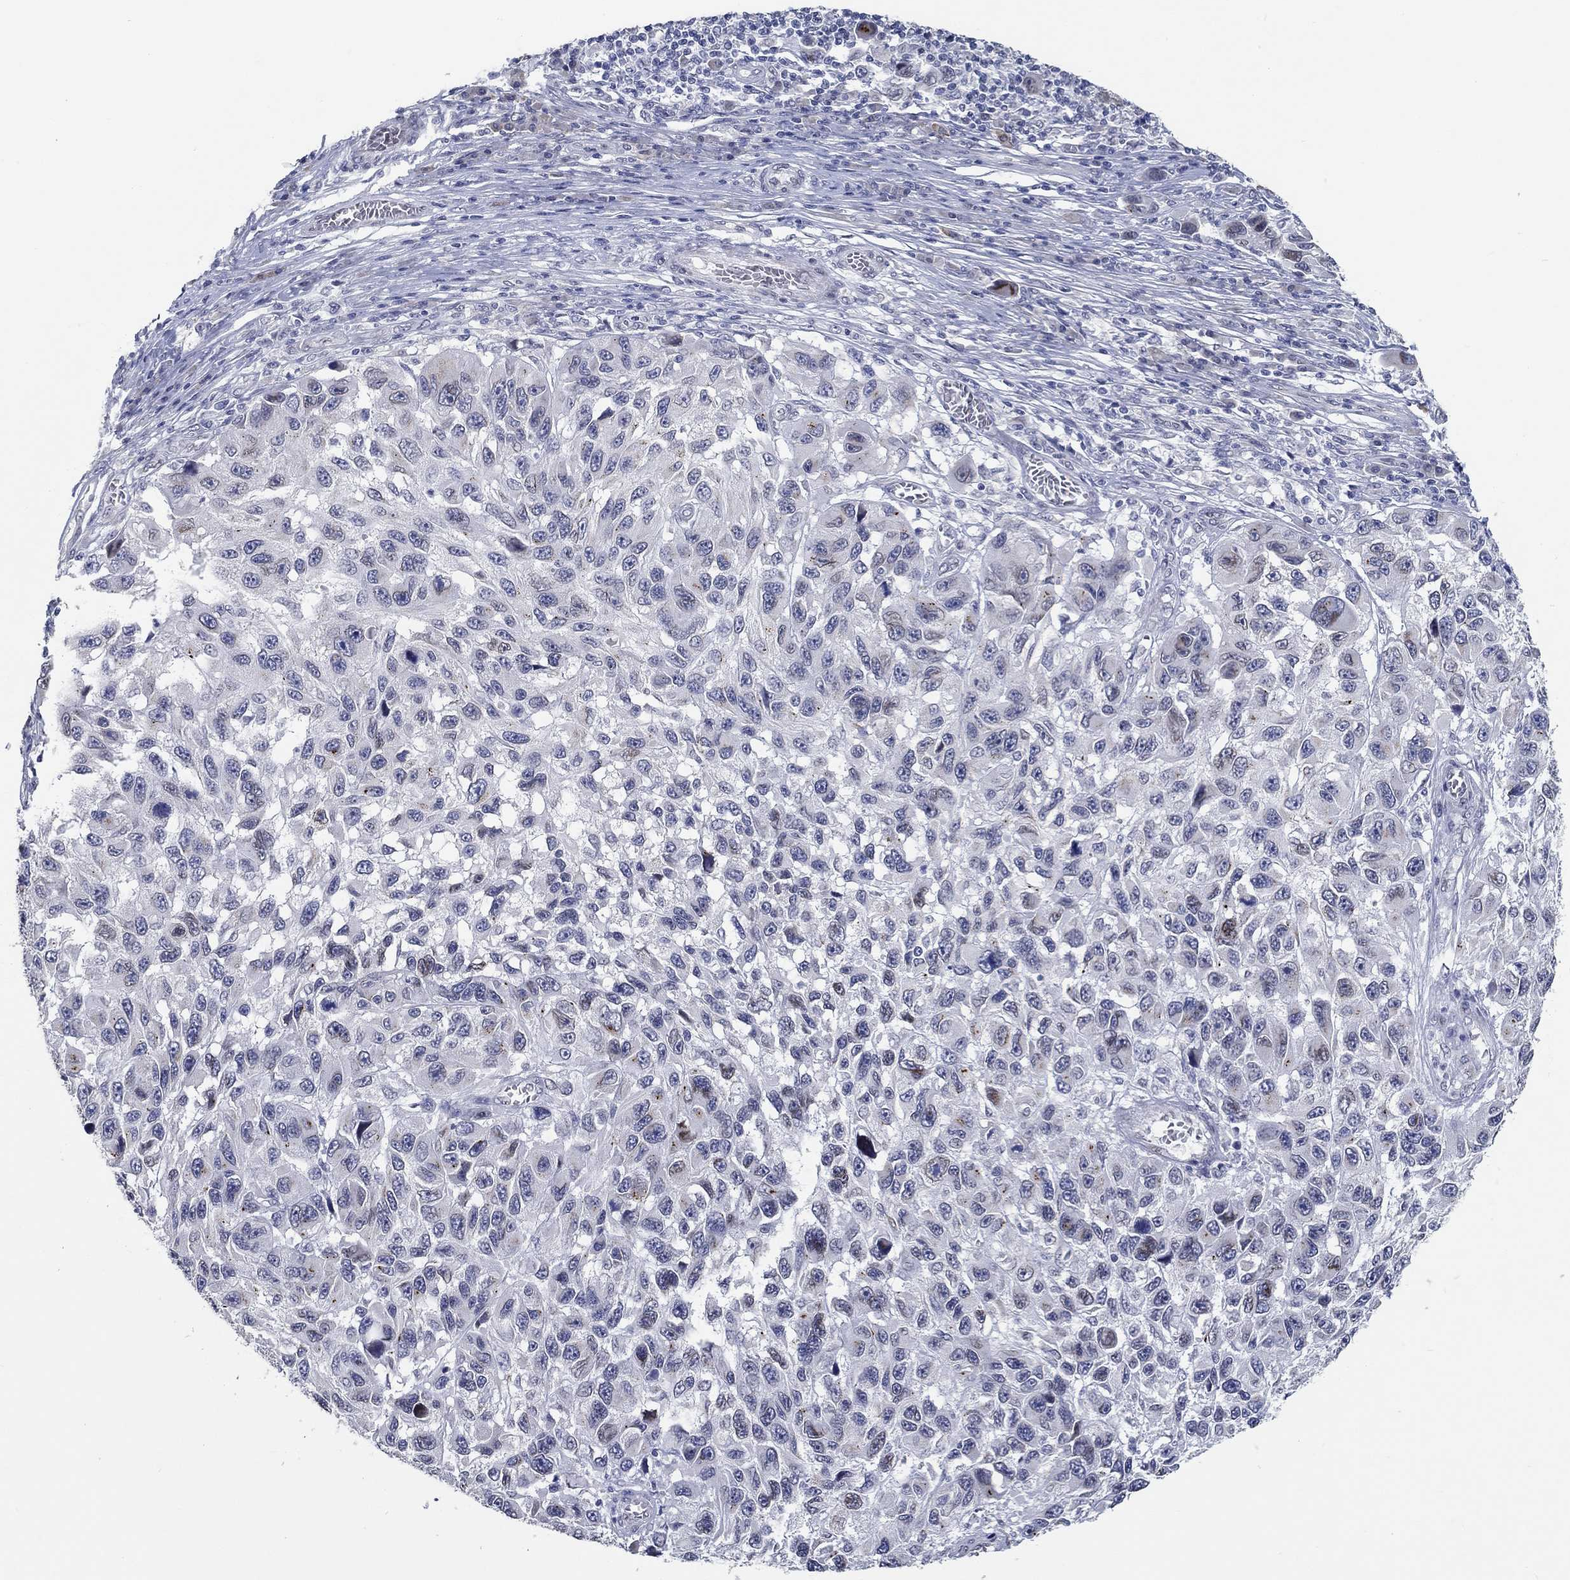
{"staining": {"intensity": "negative", "quantity": "none", "location": "none"}, "tissue": "melanoma", "cell_type": "Tumor cells", "image_type": "cancer", "snomed": [{"axis": "morphology", "description": "Malignant melanoma, NOS"}, {"axis": "topography", "description": "Skin"}], "caption": "Immunohistochemical staining of melanoma demonstrates no significant expression in tumor cells.", "gene": "NUP155", "patient": {"sex": "male", "age": 53}}